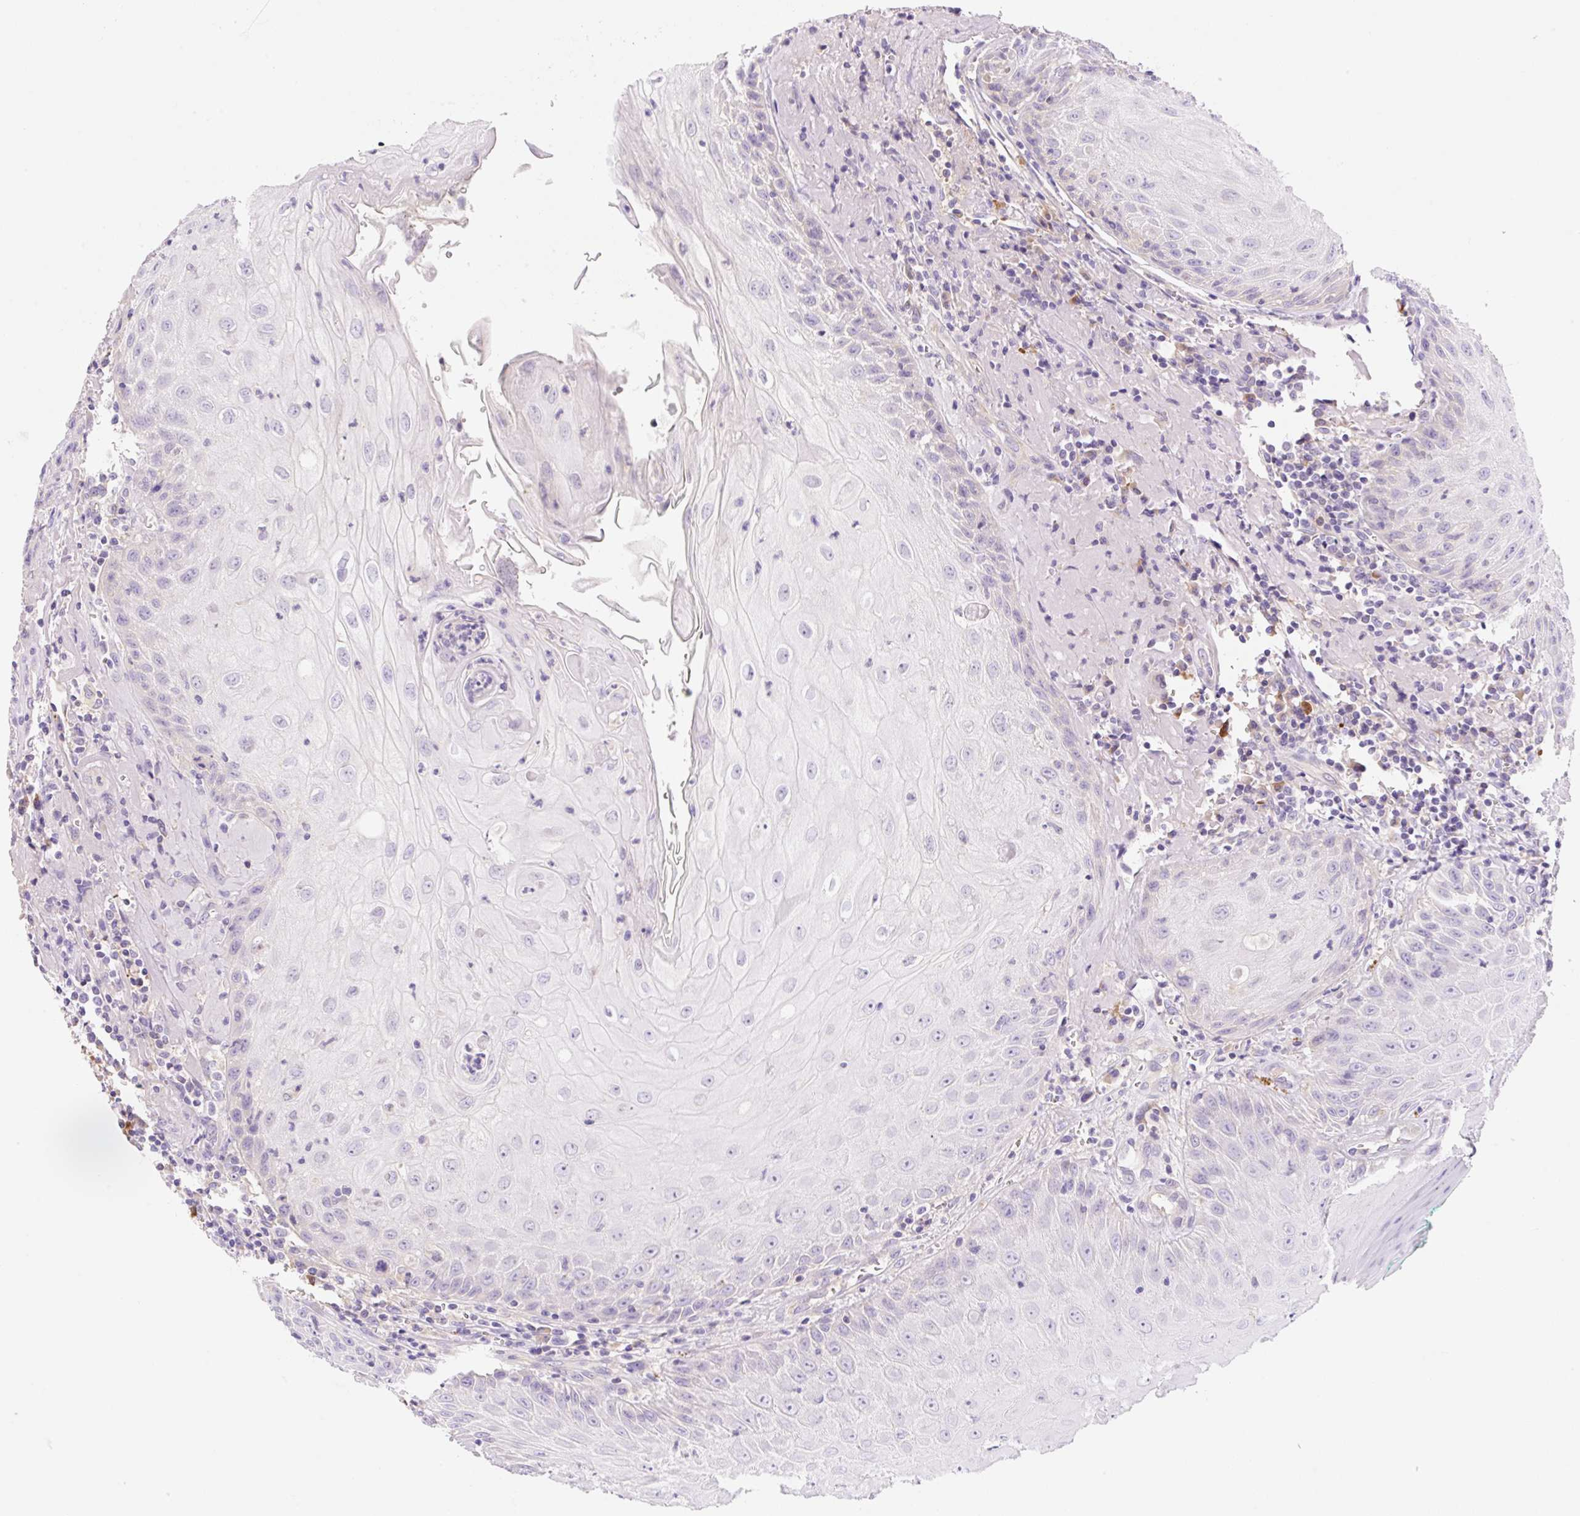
{"staining": {"intensity": "negative", "quantity": "none", "location": "none"}, "tissue": "head and neck cancer", "cell_type": "Tumor cells", "image_type": "cancer", "snomed": [{"axis": "morphology", "description": "Normal tissue, NOS"}, {"axis": "morphology", "description": "Squamous cell carcinoma, NOS"}, {"axis": "topography", "description": "Oral tissue"}, {"axis": "topography", "description": "Head-Neck"}], "caption": "Immunohistochemical staining of head and neck squamous cell carcinoma demonstrates no significant positivity in tumor cells.", "gene": "DENND5A", "patient": {"sex": "female", "age": 70}}